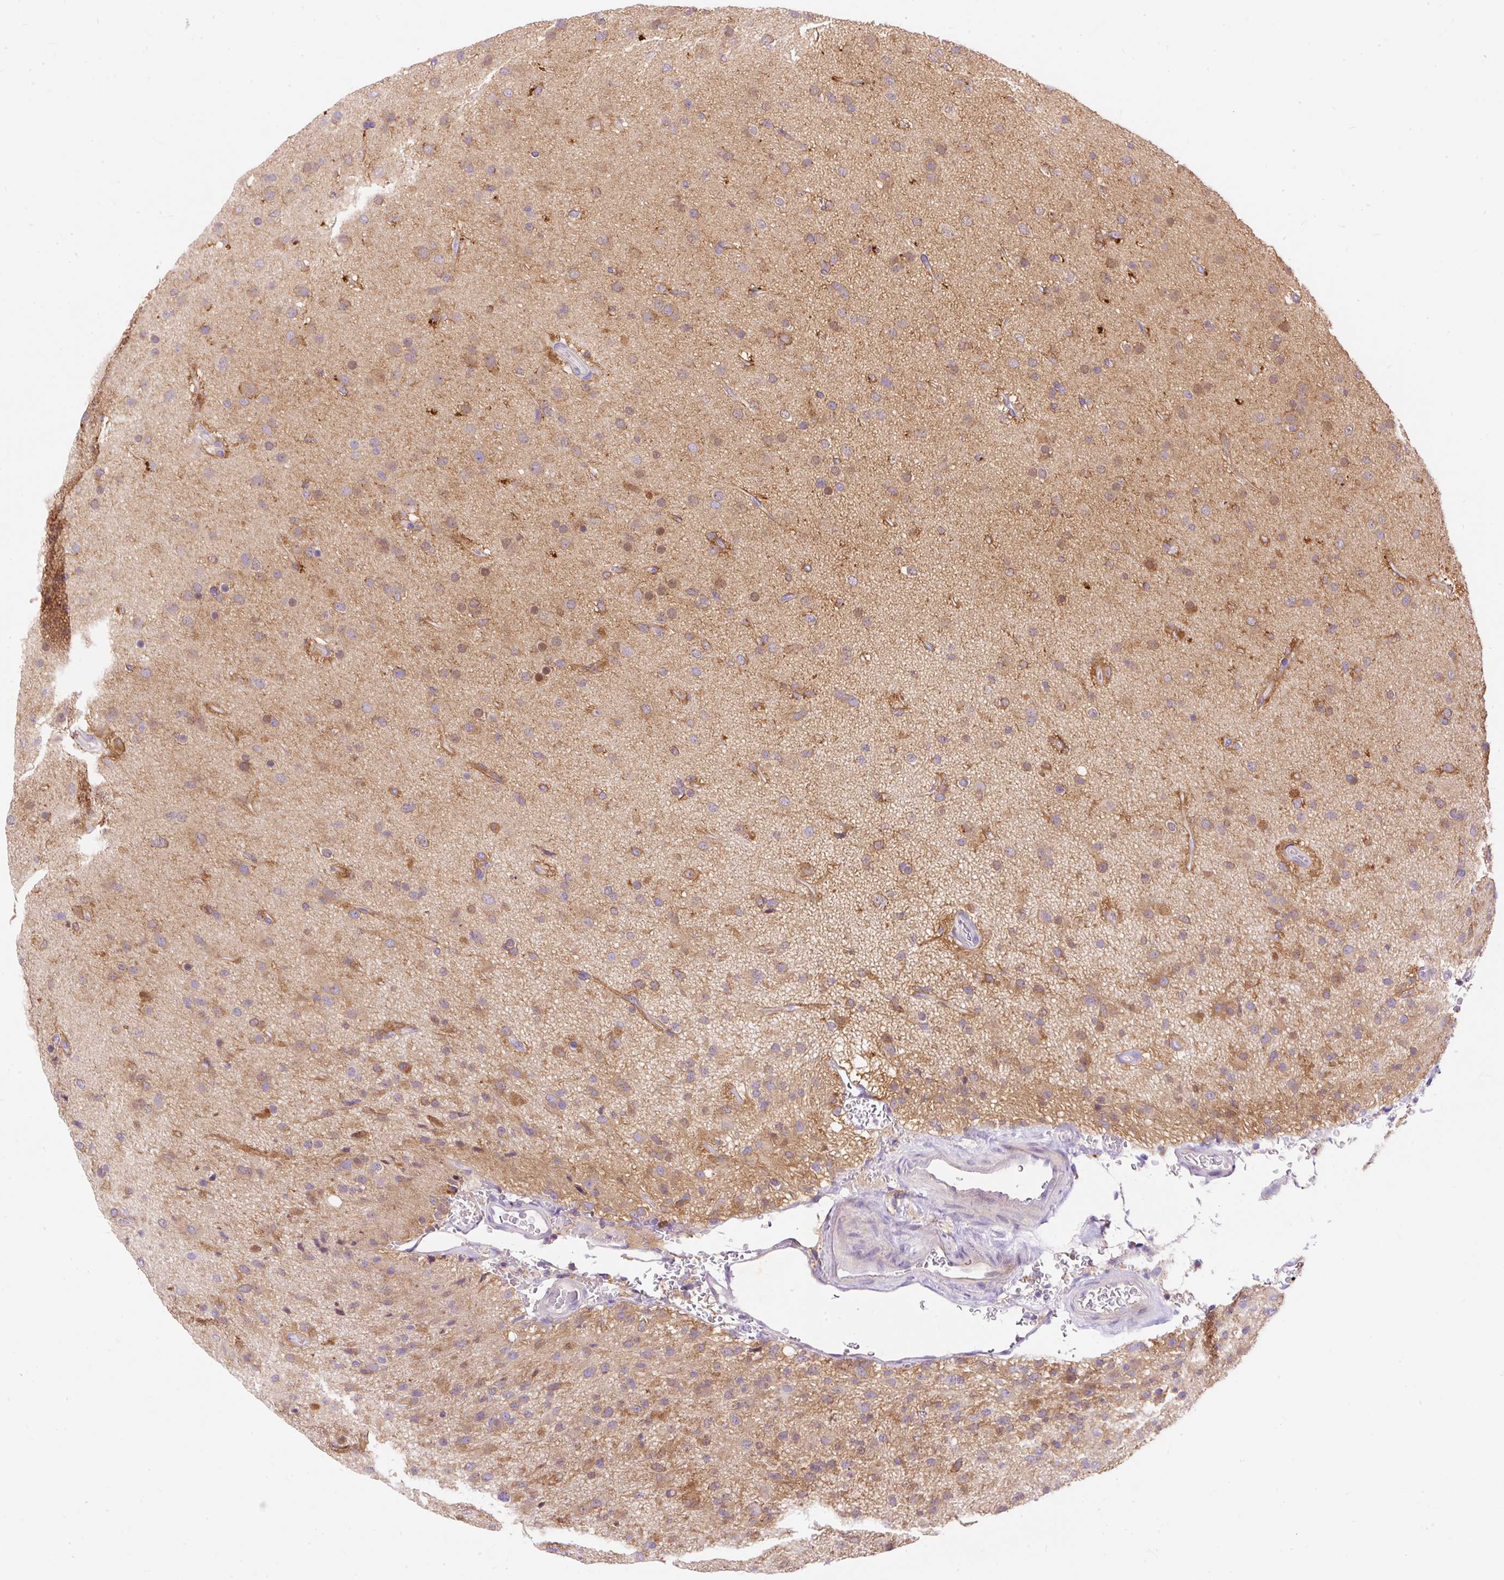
{"staining": {"intensity": "moderate", "quantity": ">75%", "location": "cytoplasmic/membranous"}, "tissue": "glioma", "cell_type": "Tumor cells", "image_type": "cancer", "snomed": [{"axis": "morphology", "description": "Glioma, malignant, Low grade"}, {"axis": "topography", "description": "Brain"}], "caption": "The immunohistochemical stain shows moderate cytoplasmic/membranous staining in tumor cells of malignant glioma (low-grade) tissue.", "gene": "OR4K15", "patient": {"sex": "male", "age": 65}}